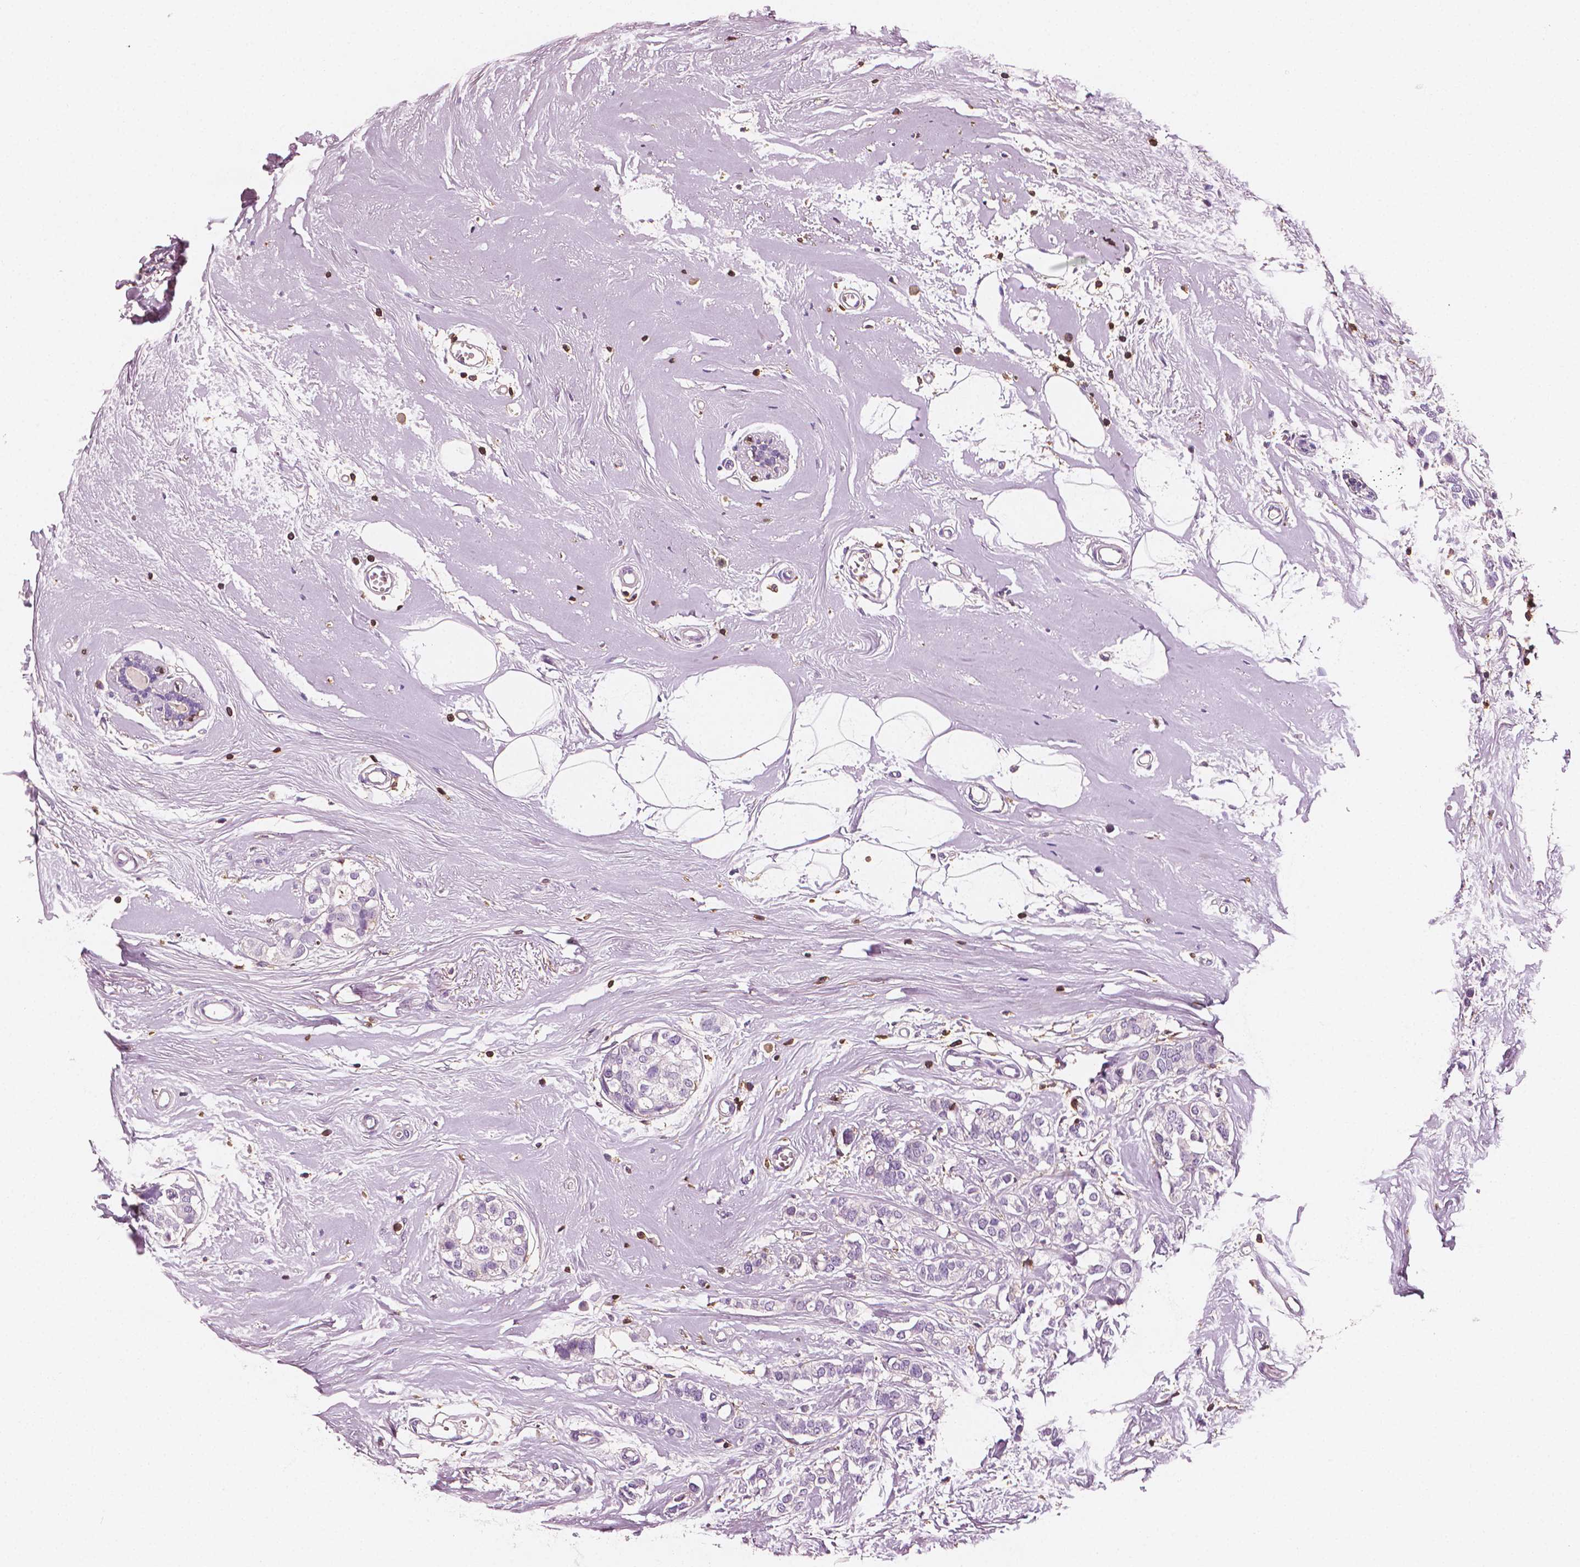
{"staining": {"intensity": "negative", "quantity": "none", "location": "none"}, "tissue": "breast cancer", "cell_type": "Tumor cells", "image_type": "cancer", "snomed": [{"axis": "morphology", "description": "Duct carcinoma"}, {"axis": "topography", "description": "Breast"}], "caption": "This micrograph is of breast intraductal carcinoma stained with immunohistochemistry (IHC) to label a protein in brown with the nuclei are counter-stained blue. There is no positivity in tumor cells. Nuclei are stained in blue.", "gene": "PTPRC", "patient": {"sex": "female", "age": 40}}